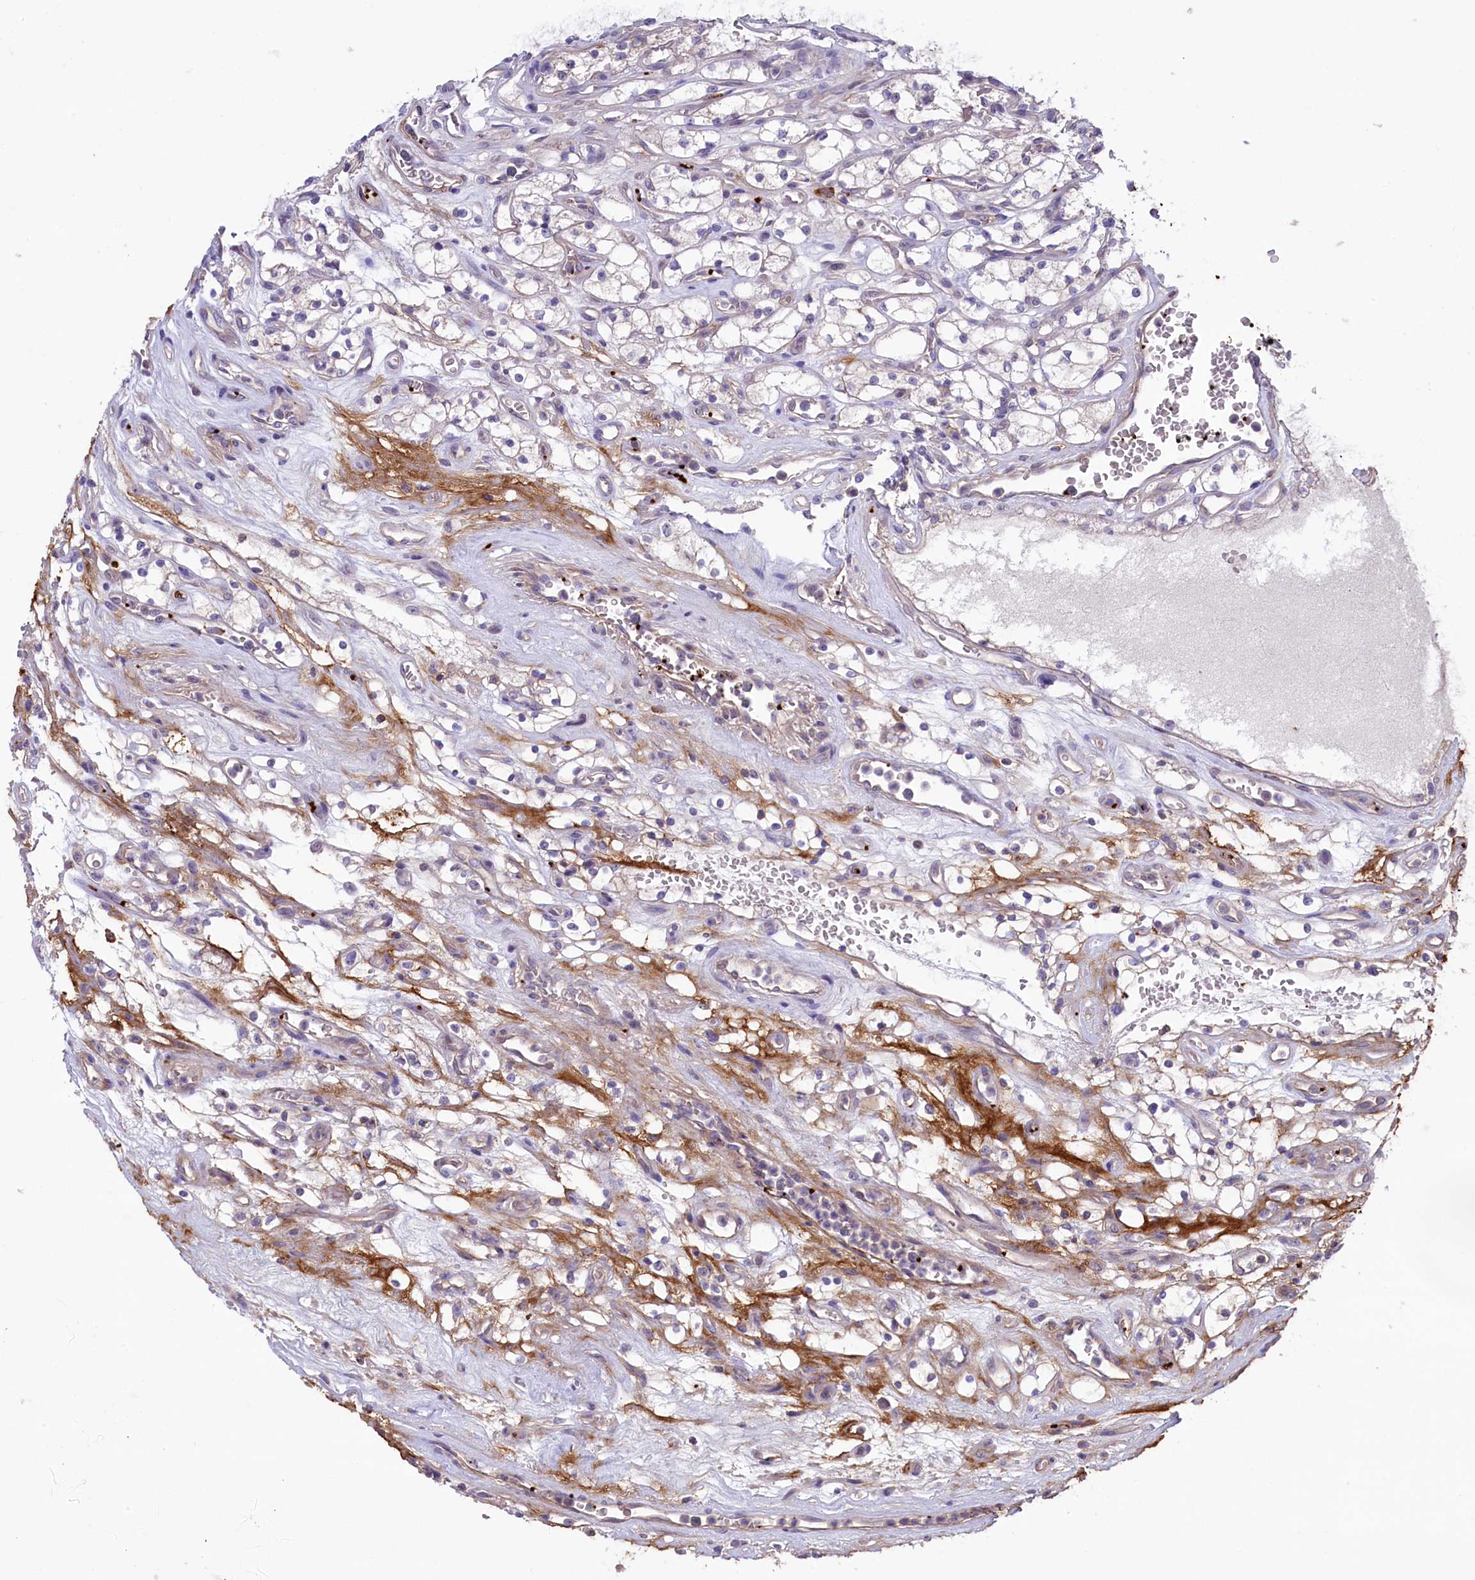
{"staining": {"intensity": "negative", "quantity": "none", "location": "none"}, "tissue": "renal cancer", "cell_type": "Tumor cells", "image_type": "cancer", "snomed": [{"axis": "morphology", "description": "Adenocarcinoma, NOS"}, {"axis": "topography", "description": "Kidney"}], "caption": "Immunohistochemical staining of adenocarcinoma (renal) shows no significant positivity in tumor cells.", "gene": "HEATR3", "patient": {"sex": "female", "age": 69}}